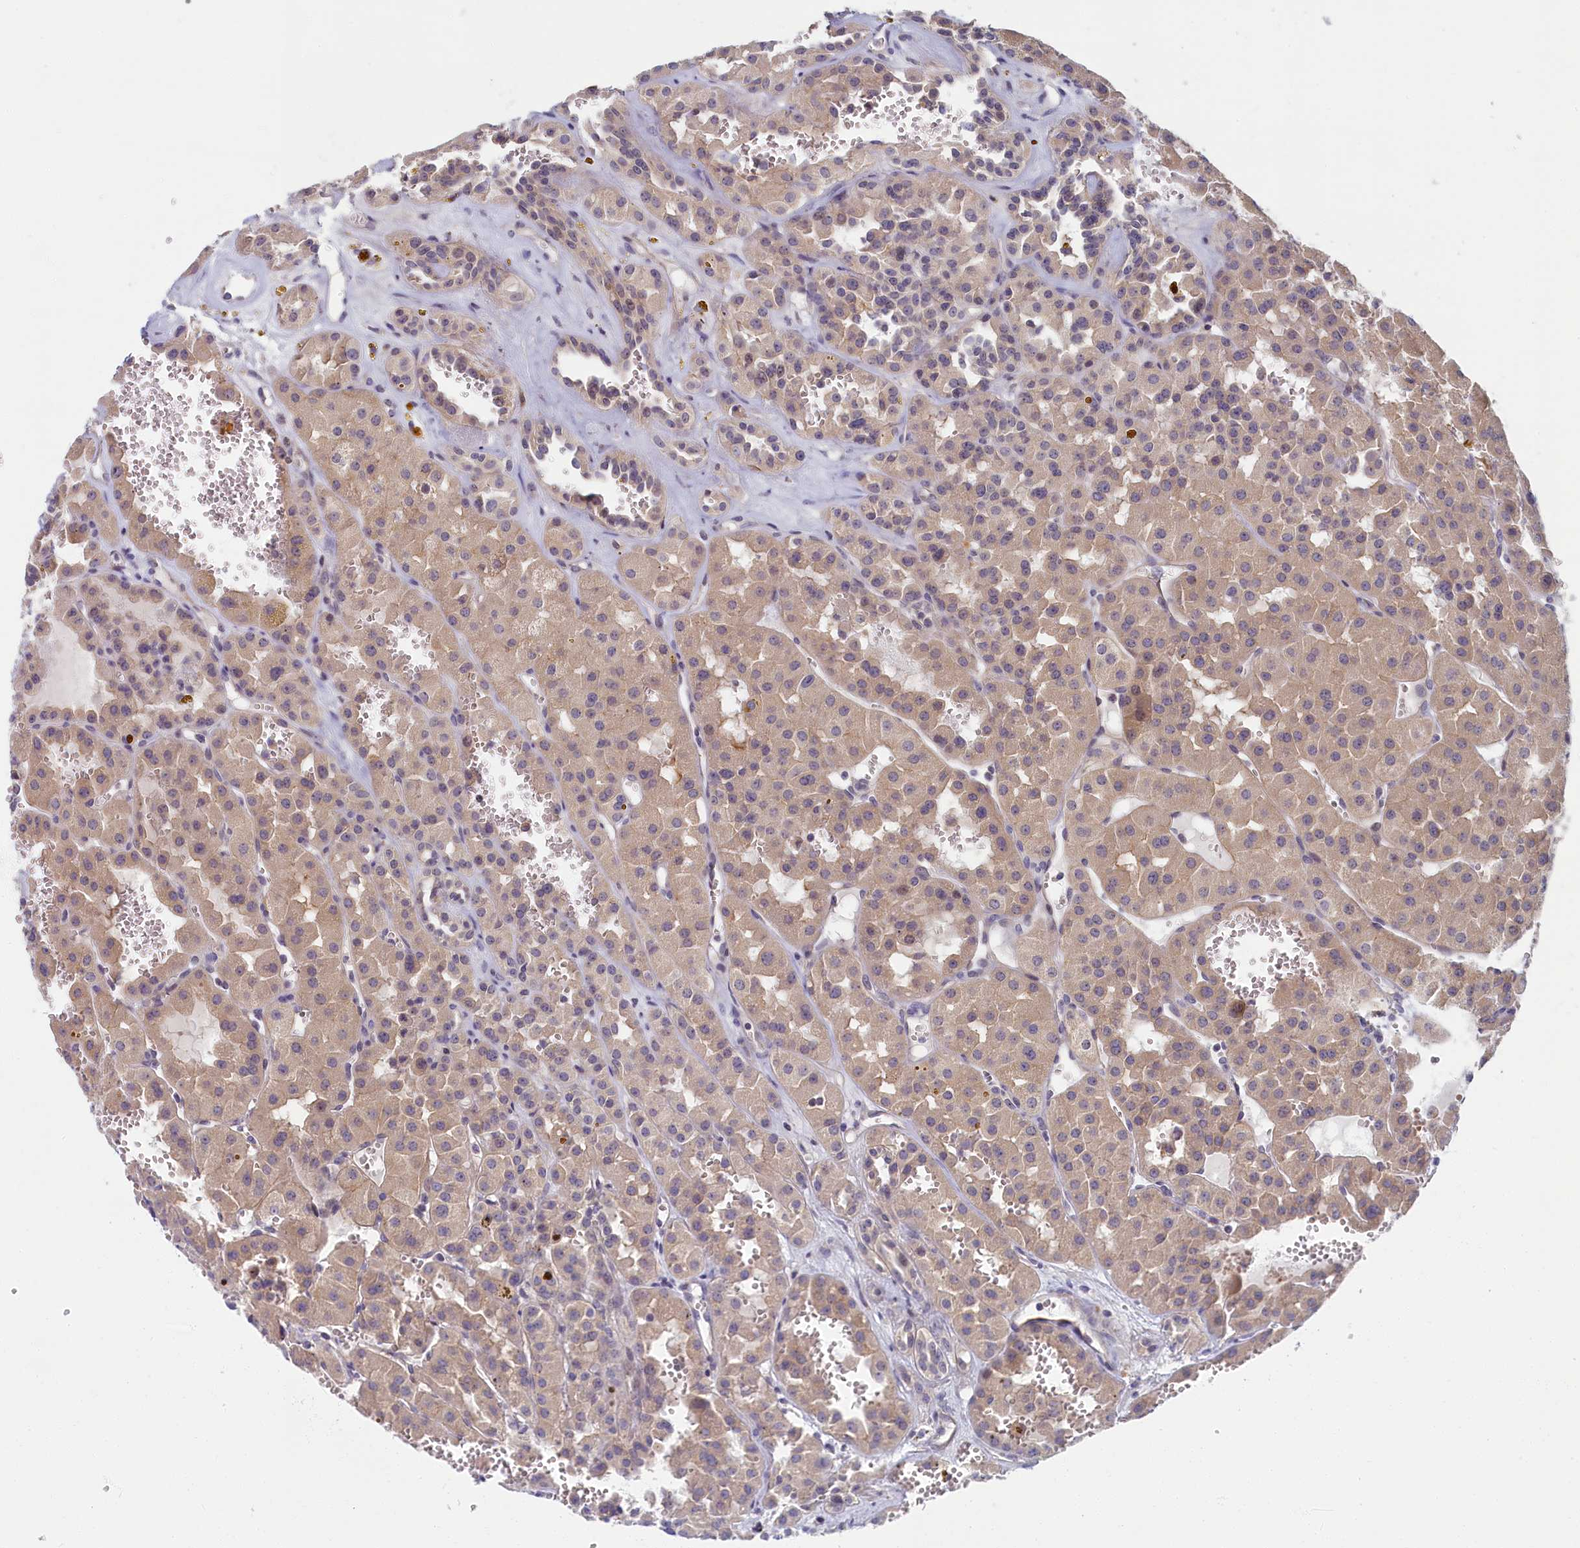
{"staining": {"intensity": "moderate", "quantity": ">75%", "location": "cytoplasmic/membranous"}, "tissue": "renal cancer", "cell_type": "Tumor cells", "image_type": "cancer", "snomed": [{"axis": "morphology", "description": "Carcinoma, NOS"}, {"axis": "topography", "description": "Kidney"}], "caption": "IHC of renal cancer shows medium levels of moderate cytoplasmic/membranous staining in approximately >75% of tumor cells.", "gene": "TRPM4", "patient": {"sex": "female", "age": 75}}